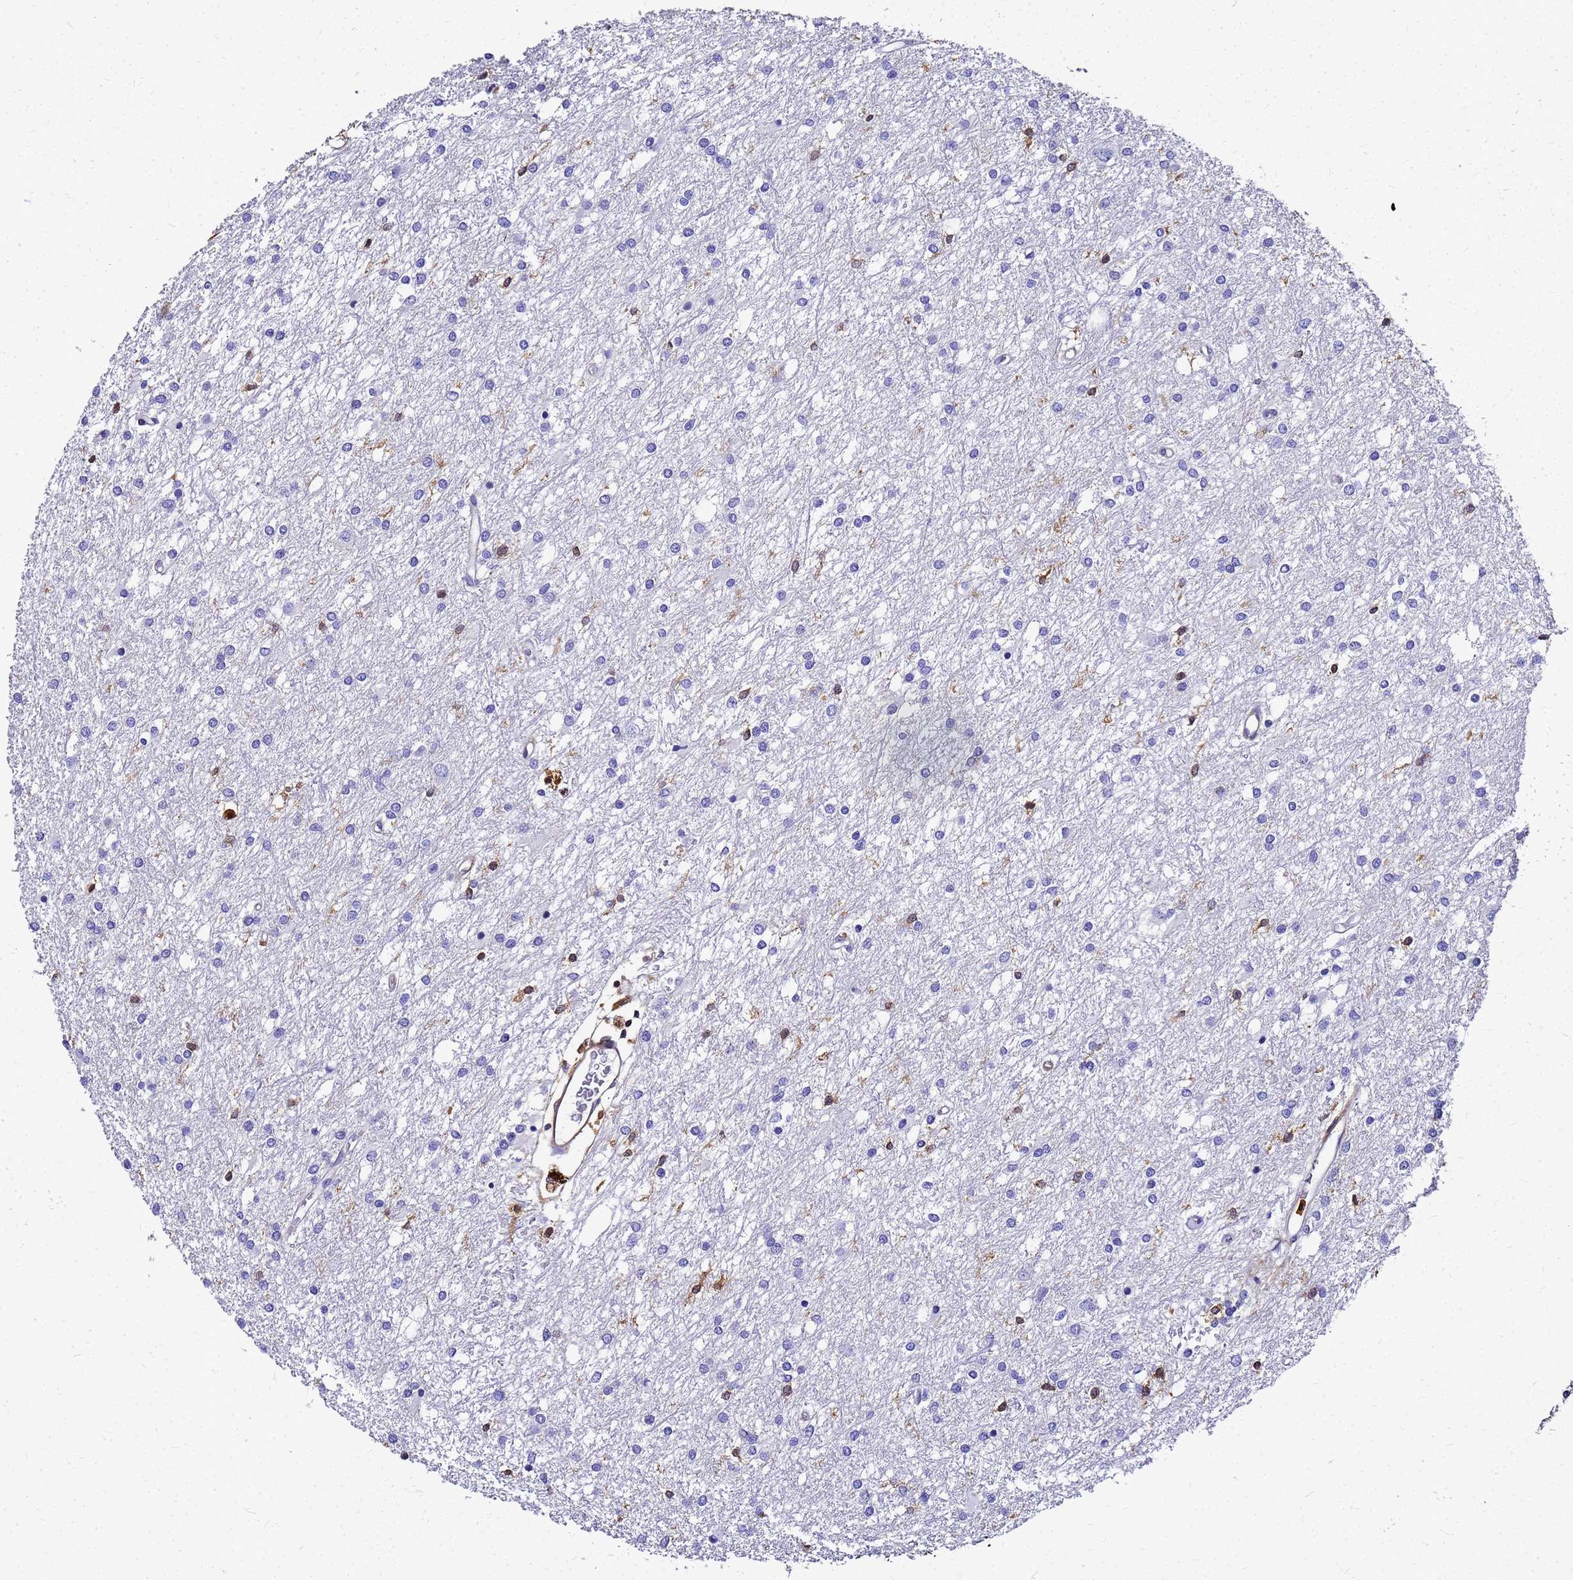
{"staining": {"intensity": "negative", "quantity": "none", "location": "none"}, "tissue": "glioma", "cell_type": "Tumor cells", "image_type": "cancer", "snomed": [{"axis": "morphology", "description": "Glioma, malignant, High grade"}, {"axis": "topography", "description": "Brain"}], "caption": "The image reveals no staining of tumor cells in high-grade glioma (malignant). (DAB (3,3'-diaminobenzidine) IHC visualized using brightfield microscopy, high magnification).", "gene": "S100A11", "patient": {"sex": "female", "age": 50}}